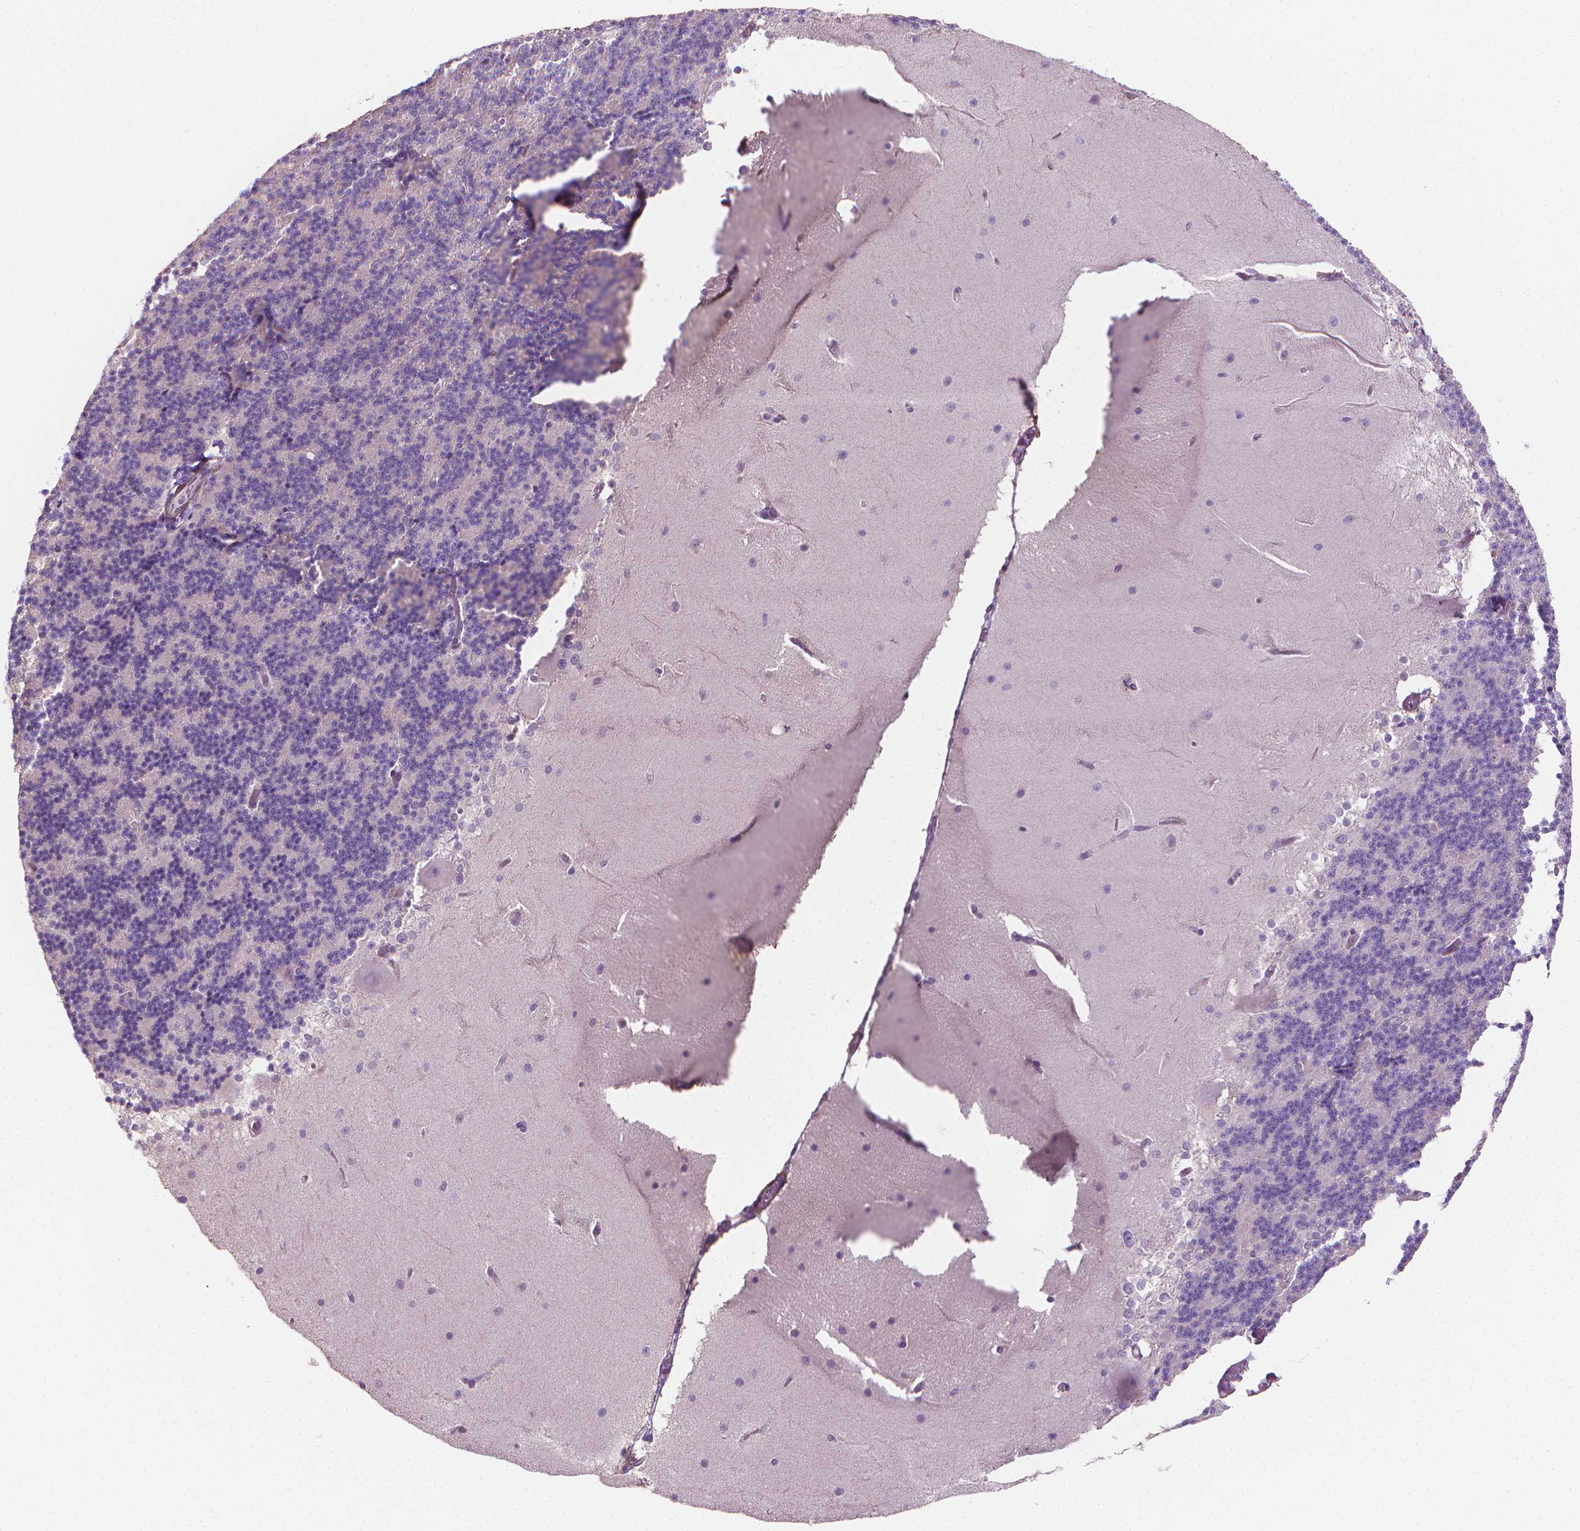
{"staining": {"intensity": "negative", "quantity": "none", "location": "none"}, "tissue": "cerebellum", "cell_type": "Cells in granular layer", "image_type": "normal", "snomed": [{"axis": "morphology", "description": "Normal tissue, NOS"}, {"axis": "topography", "description": "Cerebellum"}], "caption": "Cerebellum was stained to show a protein in brown. There is no significant expression in cells in granular layer. (DAB immunohistochemistry, high magnification).", "gene": "GSDMA", "patient": {"sex": "female", "age": 19}}